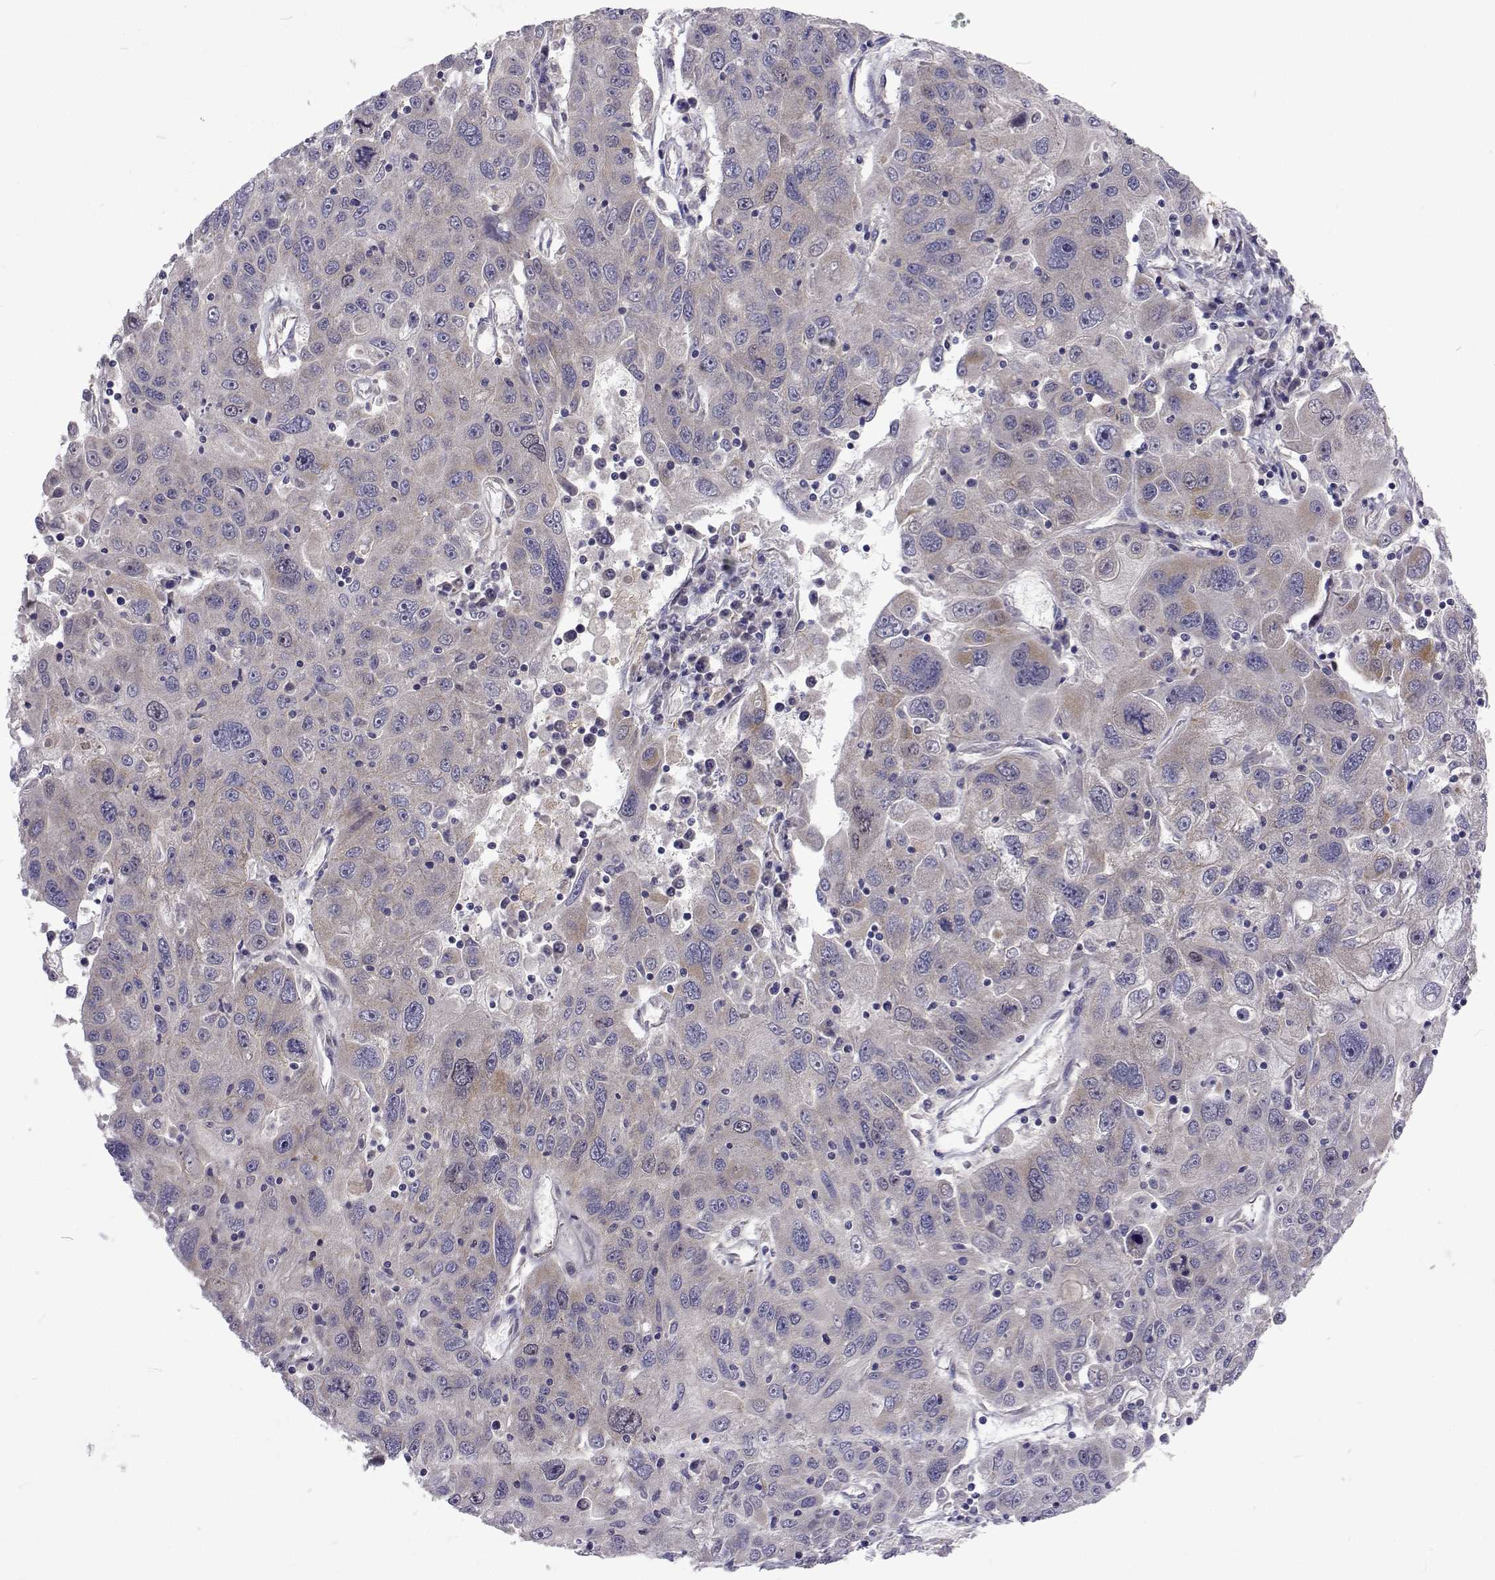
{"staining": {"intensity": "negative", "quantity": "none", "location": "none"}, "tissue": "stomach cancer", "cell_type": "Tumor cells", "image_type": "cancer", "snomed": [{"axis": "morphology", "description": "Adenocarcinoma, NOS"}, {"axis": "topography", "description": "Stomach"}], "caption": "There is no significant positivity in tumor cells of stomach cancer (adenocarcinoma).", "gene": "DHTKD1", "patient": {"sex": "male", "age": 56}}